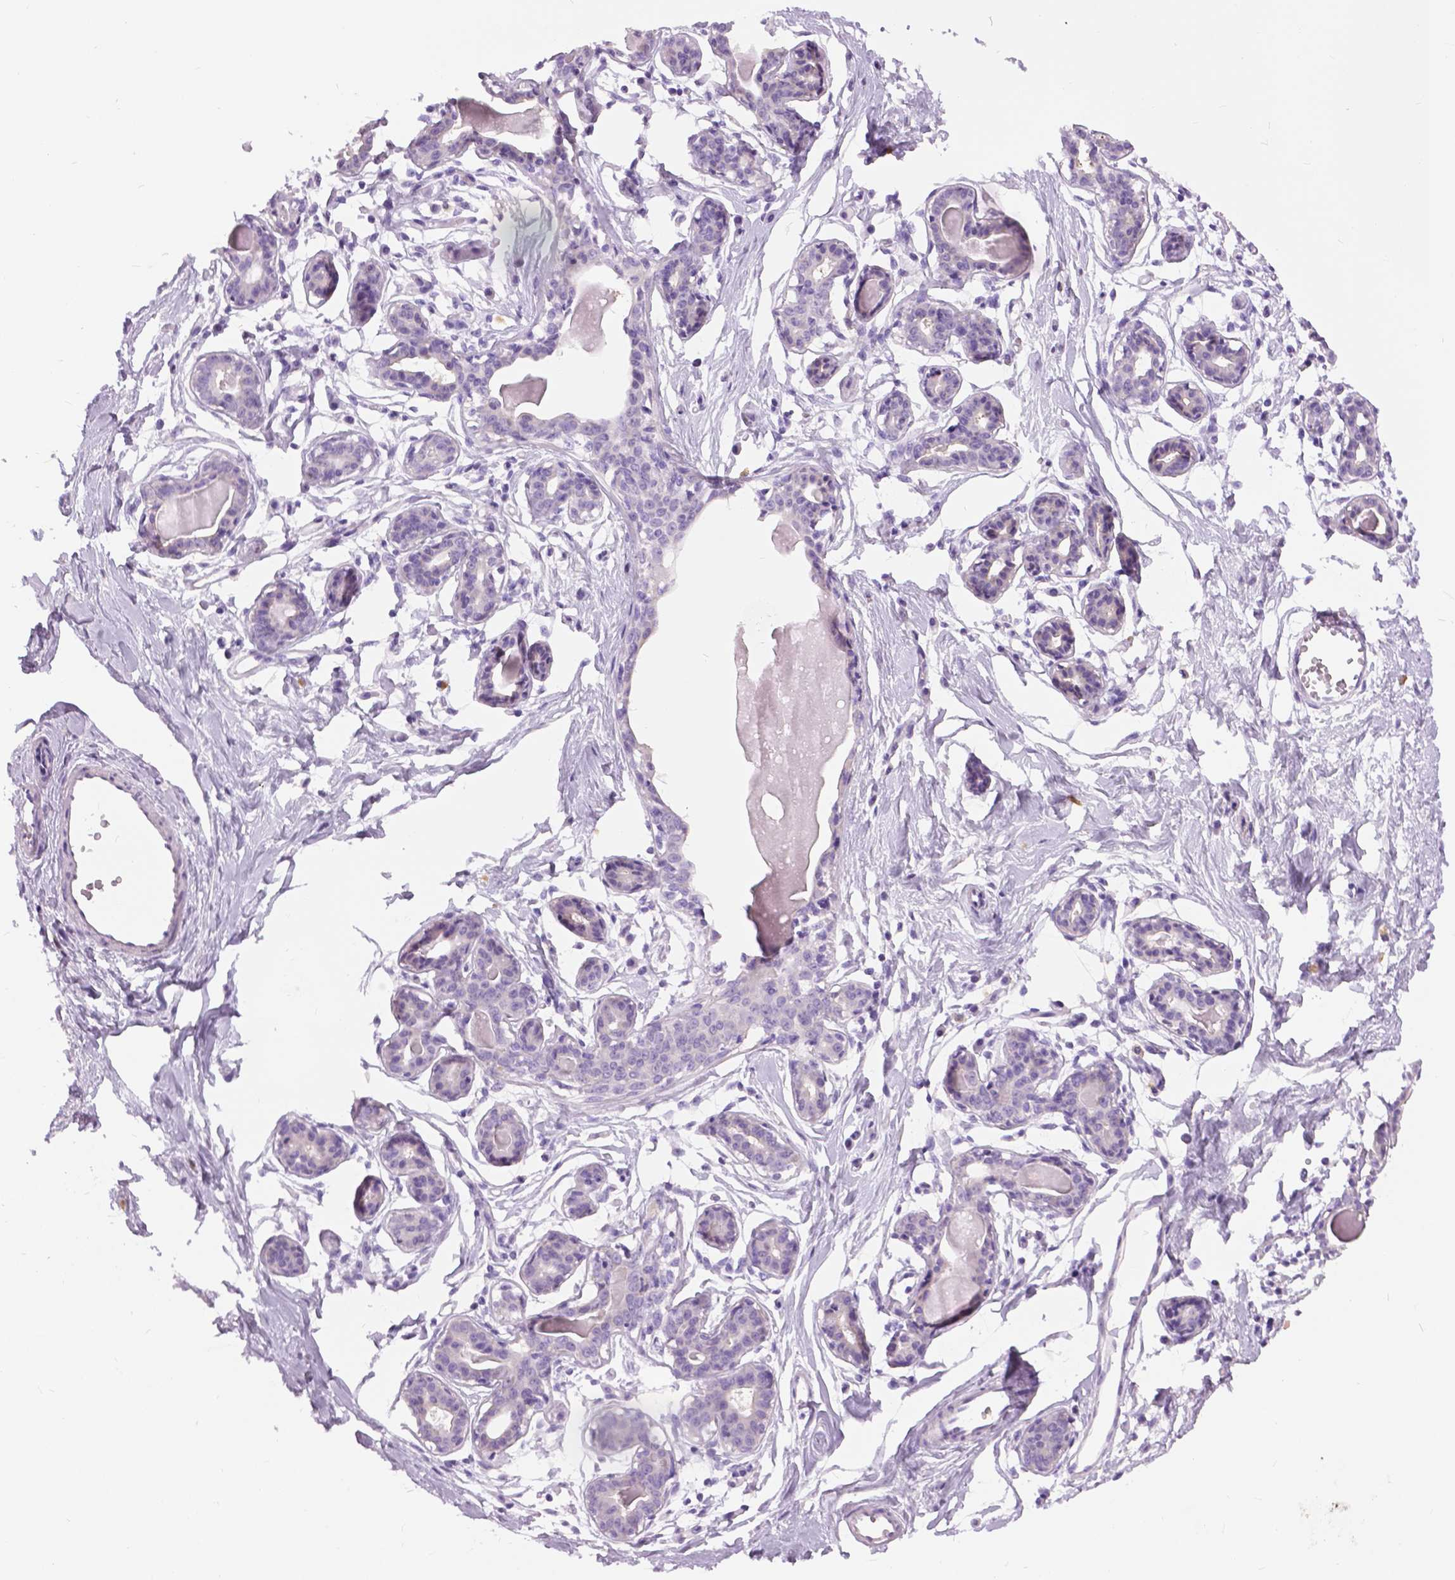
{"staining": {"intensity": "negative", "quantity": "none", "location": "none"}, "tissue": "breast", "cell_type": "Adipocytes", "image_type": "normal", "snomed": [{"axis": "morphology", "description": "Normal tissue, NOS"}, {"axis": "topography", "description": "Breast"}], "caption": "Immunohistochemistry (IHC) histopathology image of benign human breast stained for a protein (brown), which demonstrates no expression in adipocytes.", "gene": "TP53TG5", "patient": {"sex": "female", "age": 45}}